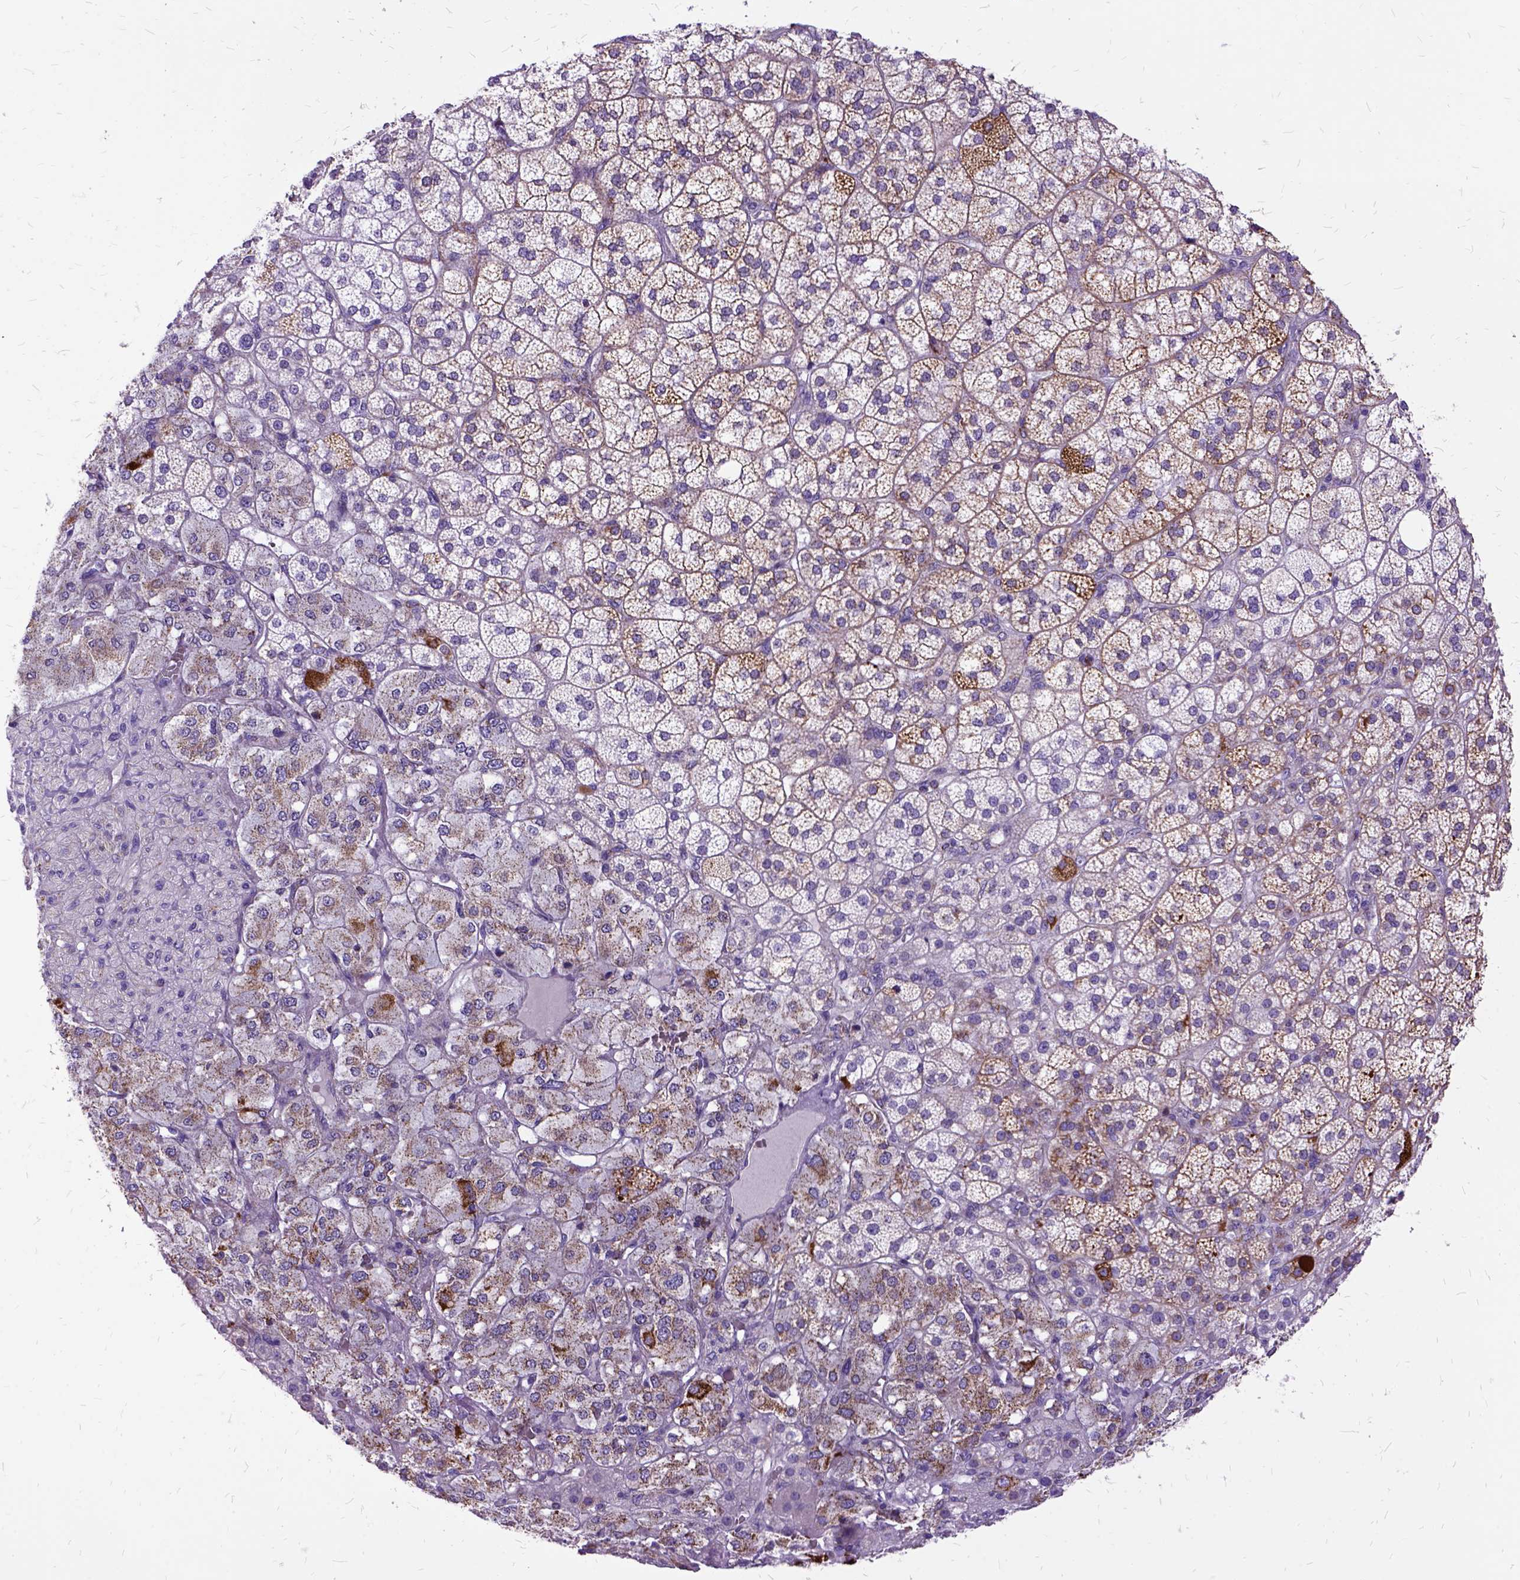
{"staining": {"intensity": "moderate", "quantity": "25%-75%", "location": "cytoplasmic/membranous"}, "tissue": "adrenal gland", "cell_type": "Glandular cells", "image_type": "normal", "snomed": [{"axis": "morphology", "description": "Normal tissue, NOS"}, {"axis": "topography", "description": "Adrenal gland"}], "caption": "A histopathology image showing moderate cytoplasmic/membranous staining in approximately 25%-75% of glandular cells in unremarkable adrenal gland, as visualized by brown immunohistochemical staining.", "gene": "OXCT1", "patient": {"sex": "female", "age": 60}}